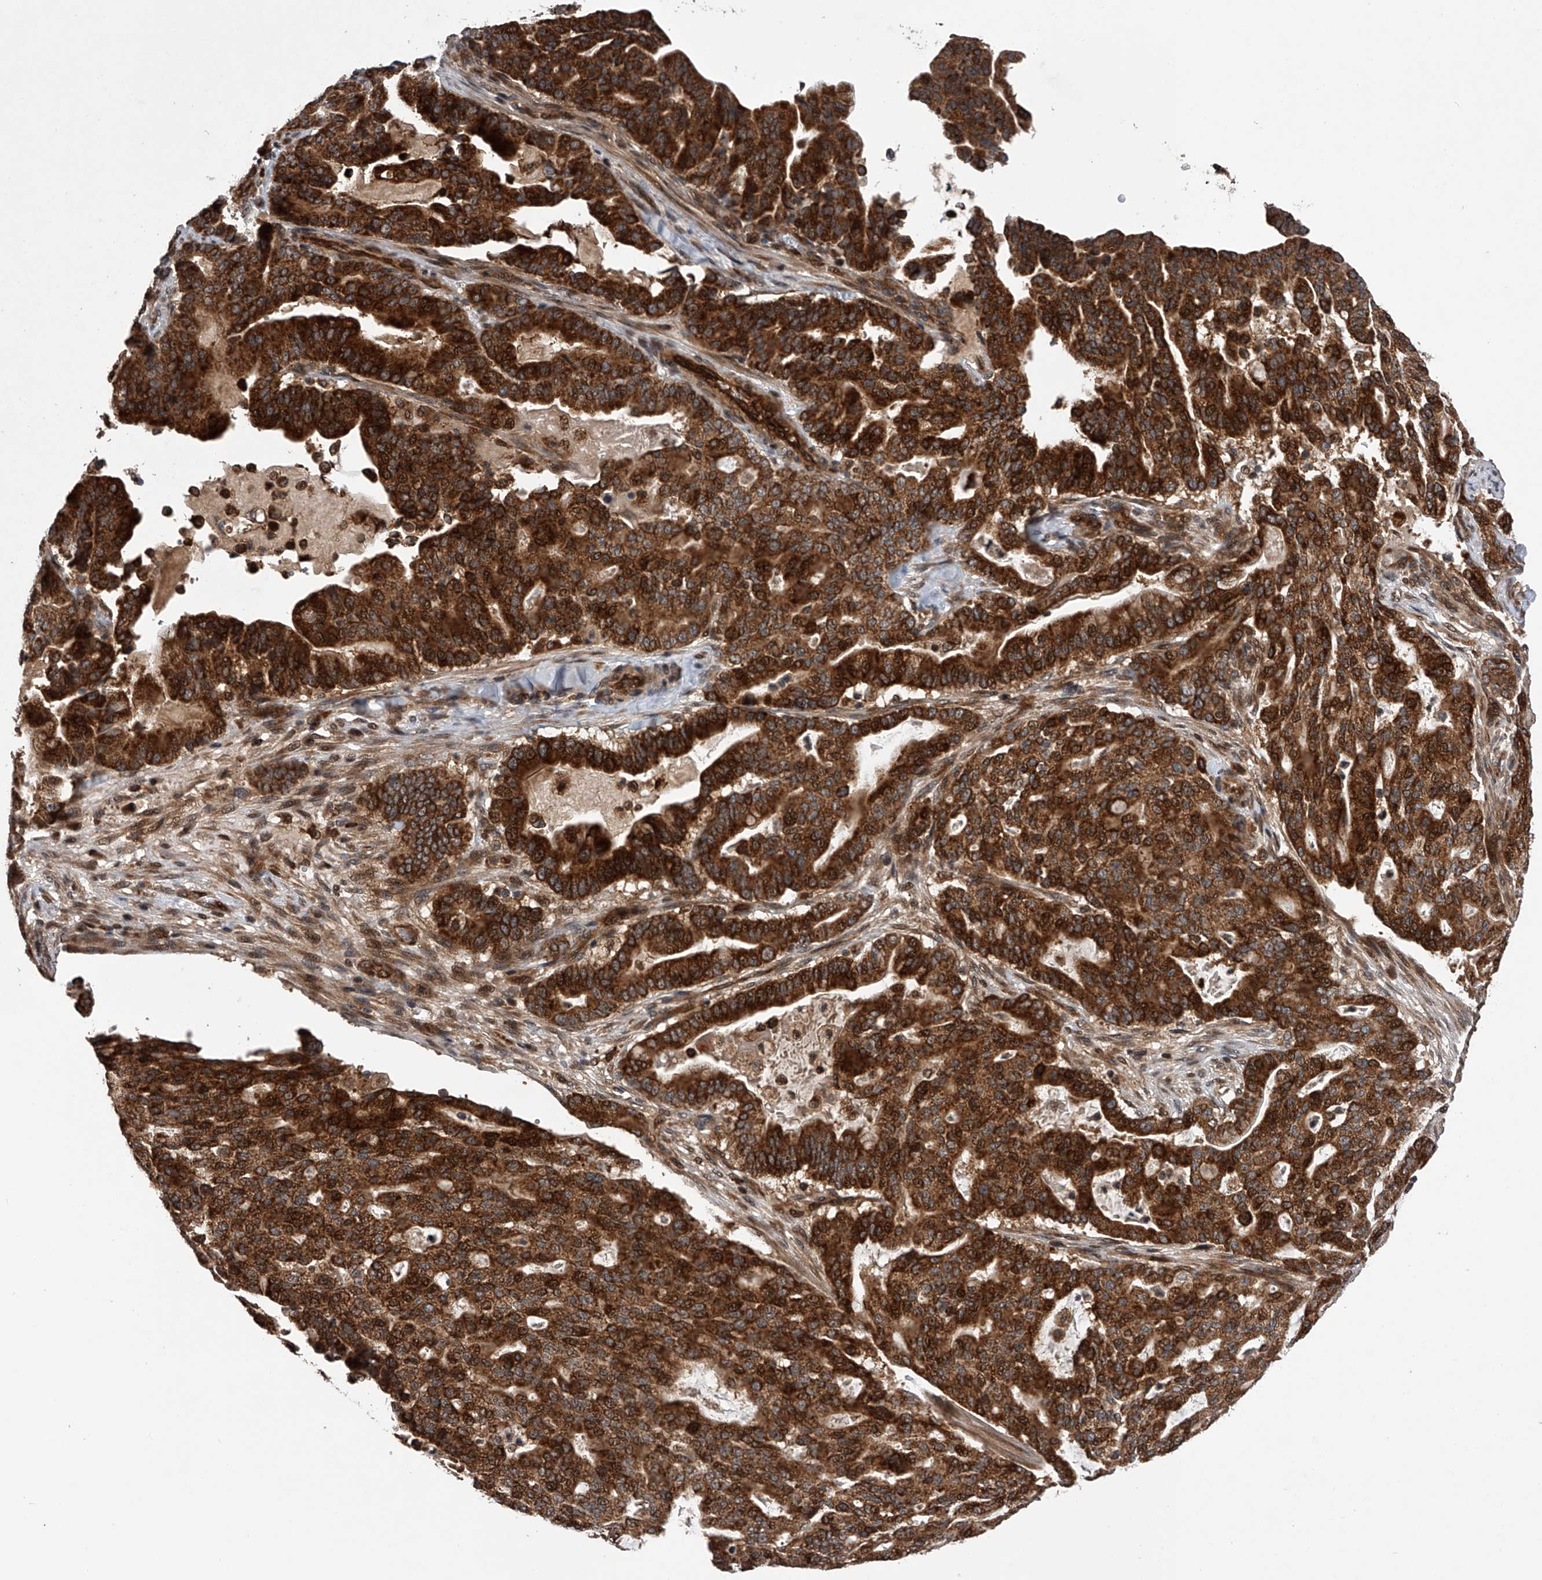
{"staining": {"intensity": "strong", "quantity": ">75%", "location": "cytoplasmic/membranous,nuclear"}, "tissue": "pancreatic cancer", "cell_type": "Tumor cells", "image_type": "cancer", "snomed": [{"axis": "morphology", "description": "Adenocarcinoma, NOS"}, {"axis": "topography", "description": "Pancreas"}], "caption": "An image showing strong cytoplasmic/membranous and nuclear positivity in approximately >75% of tumor cells in adenocarcinoma (pancreatic), as visualized by brown immunohistochemical staining.", "gene": "MAP3K11", "patient": {"sex": "male", "age": 63}}